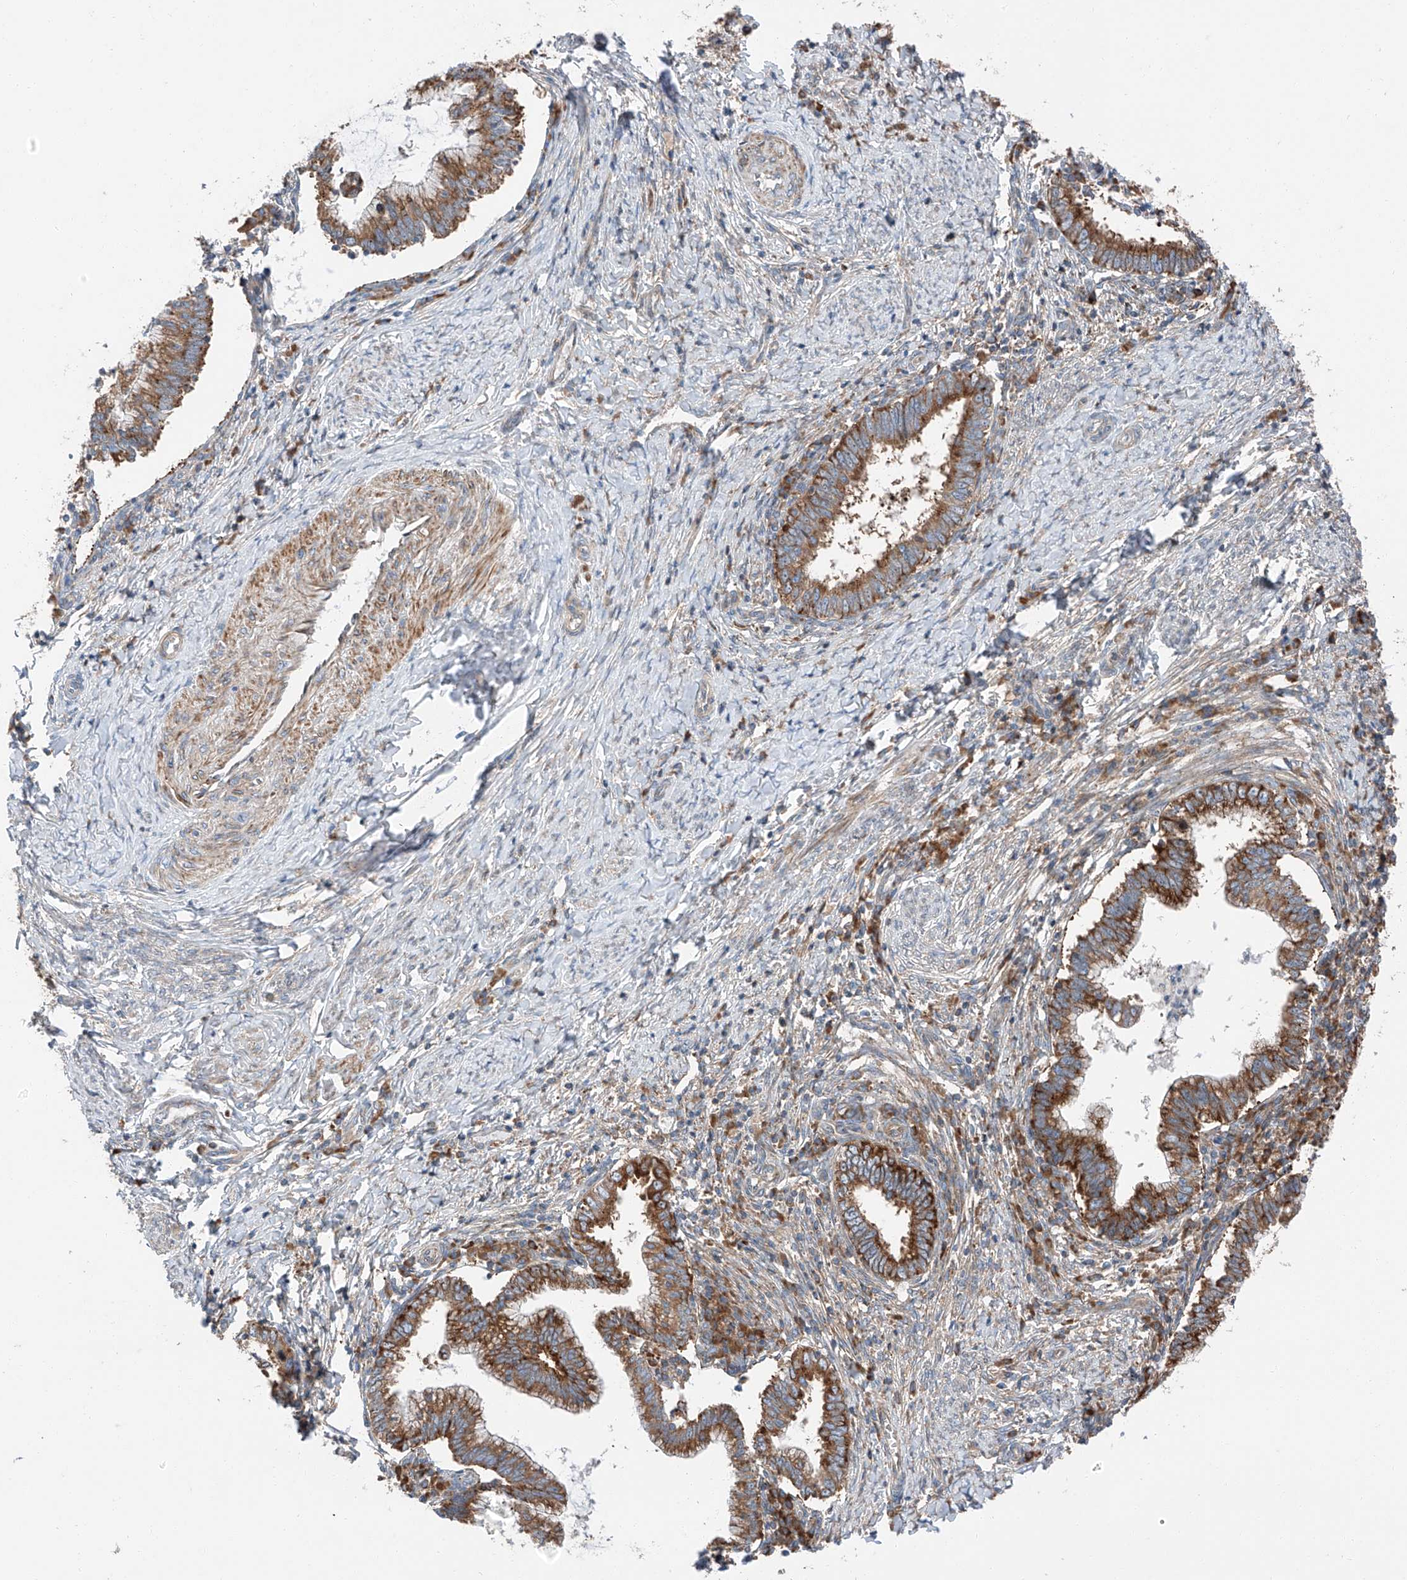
{"staining": {"intensity": "moderate", "quantity": ">75%", "location": "cytoplasmic/membranous"}, "tissue": "cervical cancer", "cell_type": "Tumor cells", "image_type": "cancer", "snomed": [{"axis": "morphology", "description": "Adenocarcinoma, NOS"}, {"axis": "topography", "description": "Cervix"}], "caption": "Moderate cytoplasmic/membranous protein expression is seen in about >75% of tumor cells in cervical adenocarcinoma.", "gene": "ZC3H15", "patient": {"sex": "female", "age": 36}}